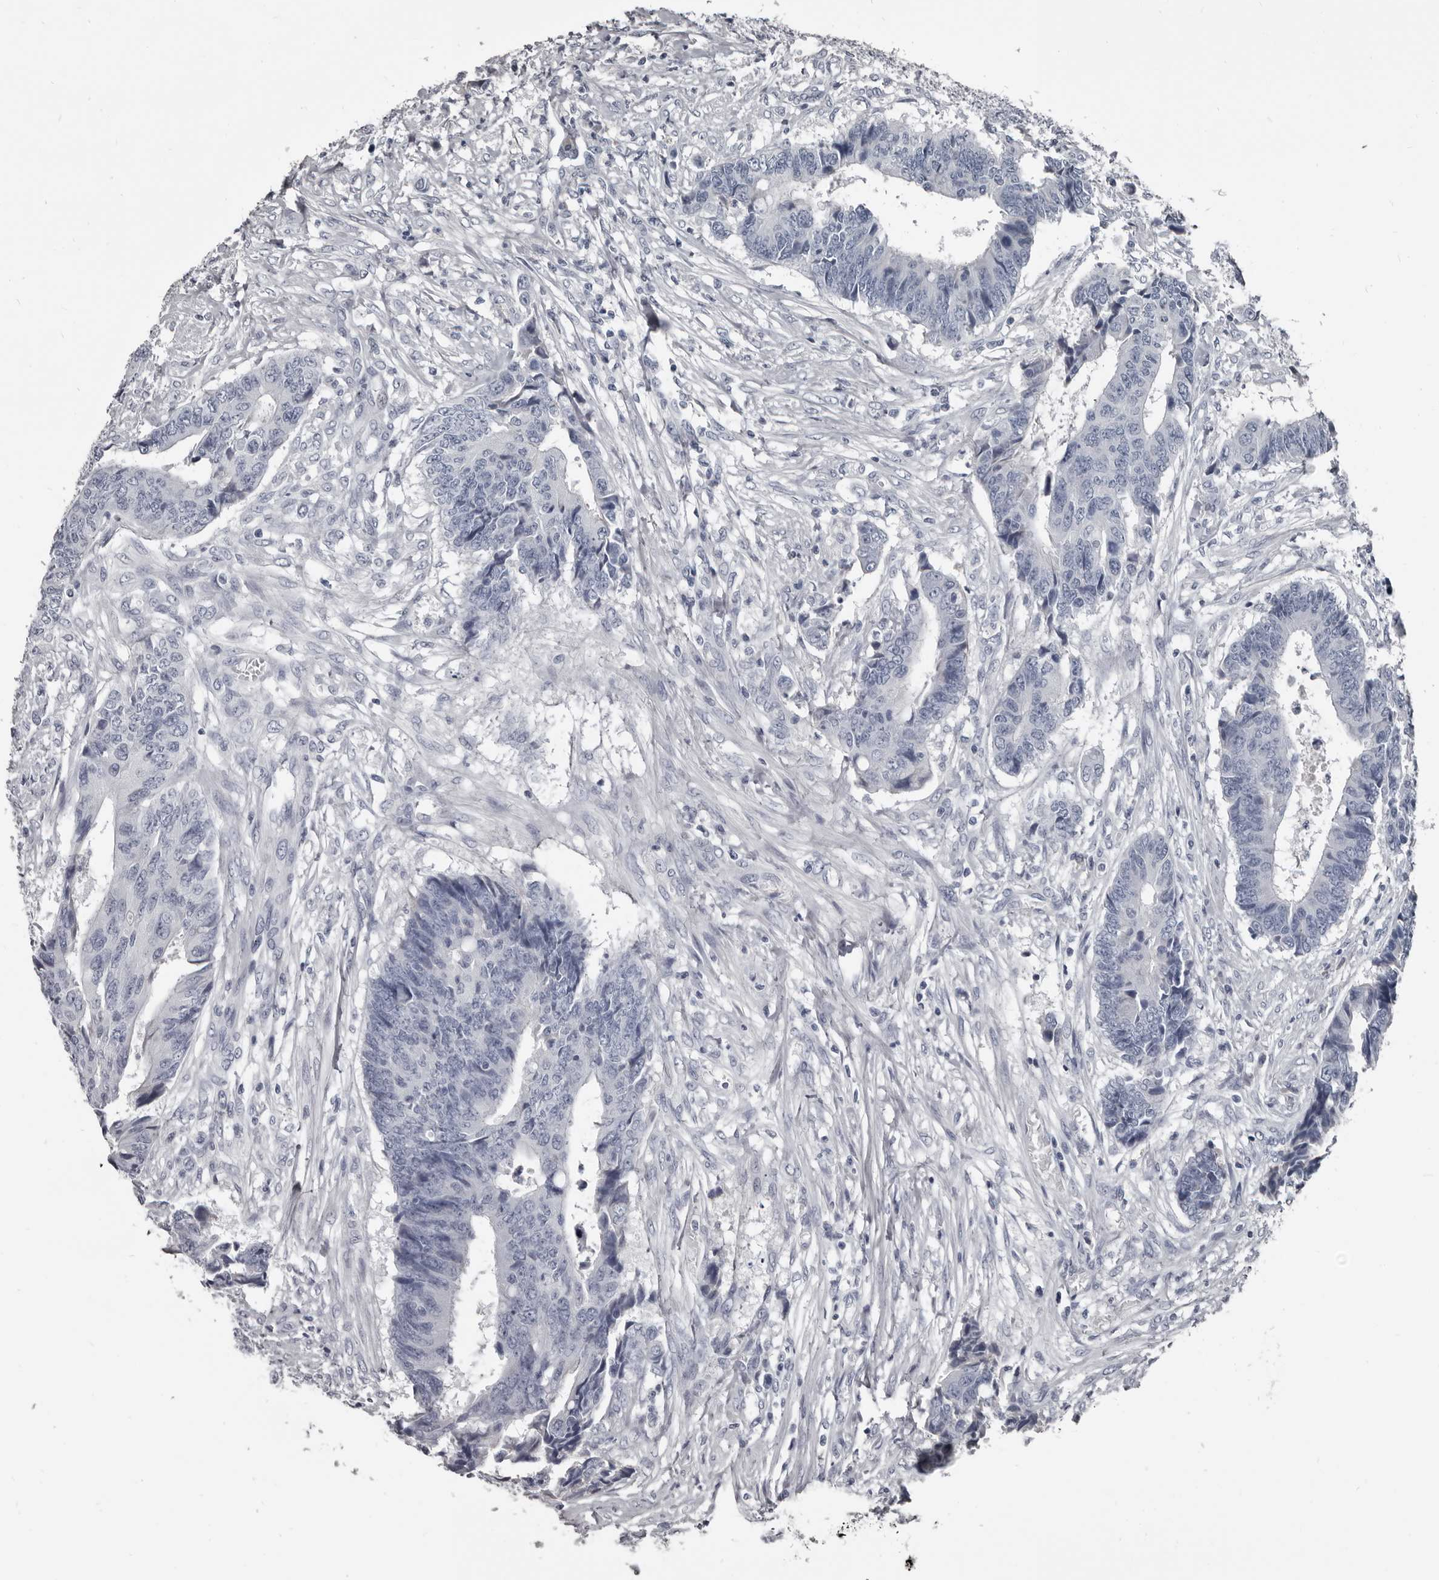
{"staining": {"intensity": "negative", "quantity": "none", "location": "none"}, "tissue": "colorectal cancer", "cell_type": "Tumor cells", "image_type": "cancer", "snomed": [{"axis": "morphology", "description": "Adenocarcinoma, NOS"}, {"axis": "topography", "description": "Rectum"}], "caption": "IHC histopathology image of neoplastic tissue: adenocarcinoma (colorectal) stained with DAB (3,3'-diaminobenzidine) reveals no significant protein staining in tumor cells.", "gene": "GREB1", "patient": {"sex": "male", "age": 84}}